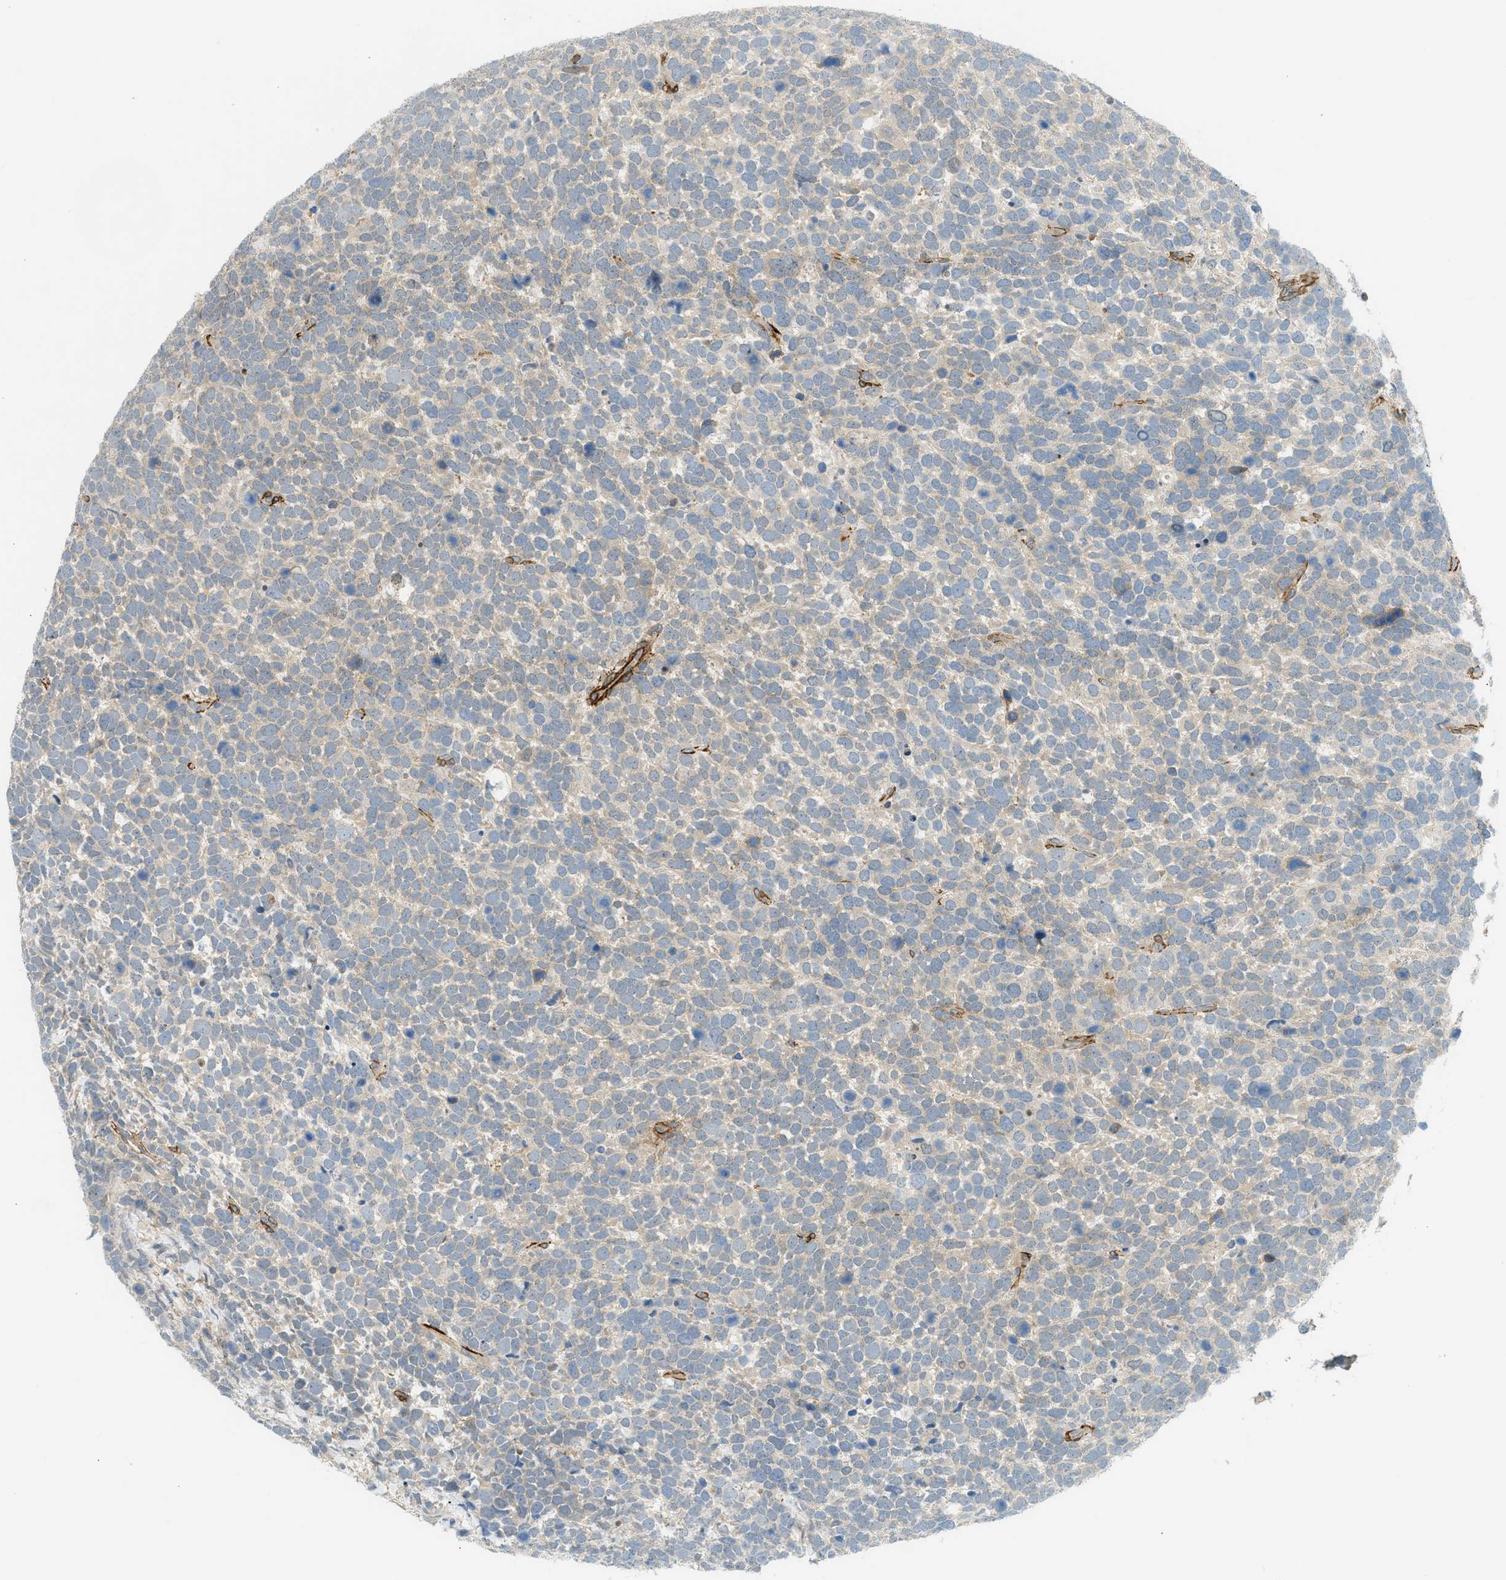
{"staining": {"intensity": "weak", "quantity": ">75%", "location": "cytoplasmic/membranous"}, "tissue": "urothelial cancer", "cell_type": "Tumor cells", "image_type": "cancer", "snomed": [{"axis": "morphology", "description": "Urothelial carcinoma, High grade"}, {"axis": "topography", "description": "Urinary bladder"}], "caption": "Immunohistochemical staining of human urothelial cancer shows low levels of weak cytoplasmic/membranous protein positivity in approximately >75% of tumor cells. The protein is shown in brown color, while the nuclei are stained blue.", "gene": "EDNRA", "patient": {"sex": "female", "age": 82}}